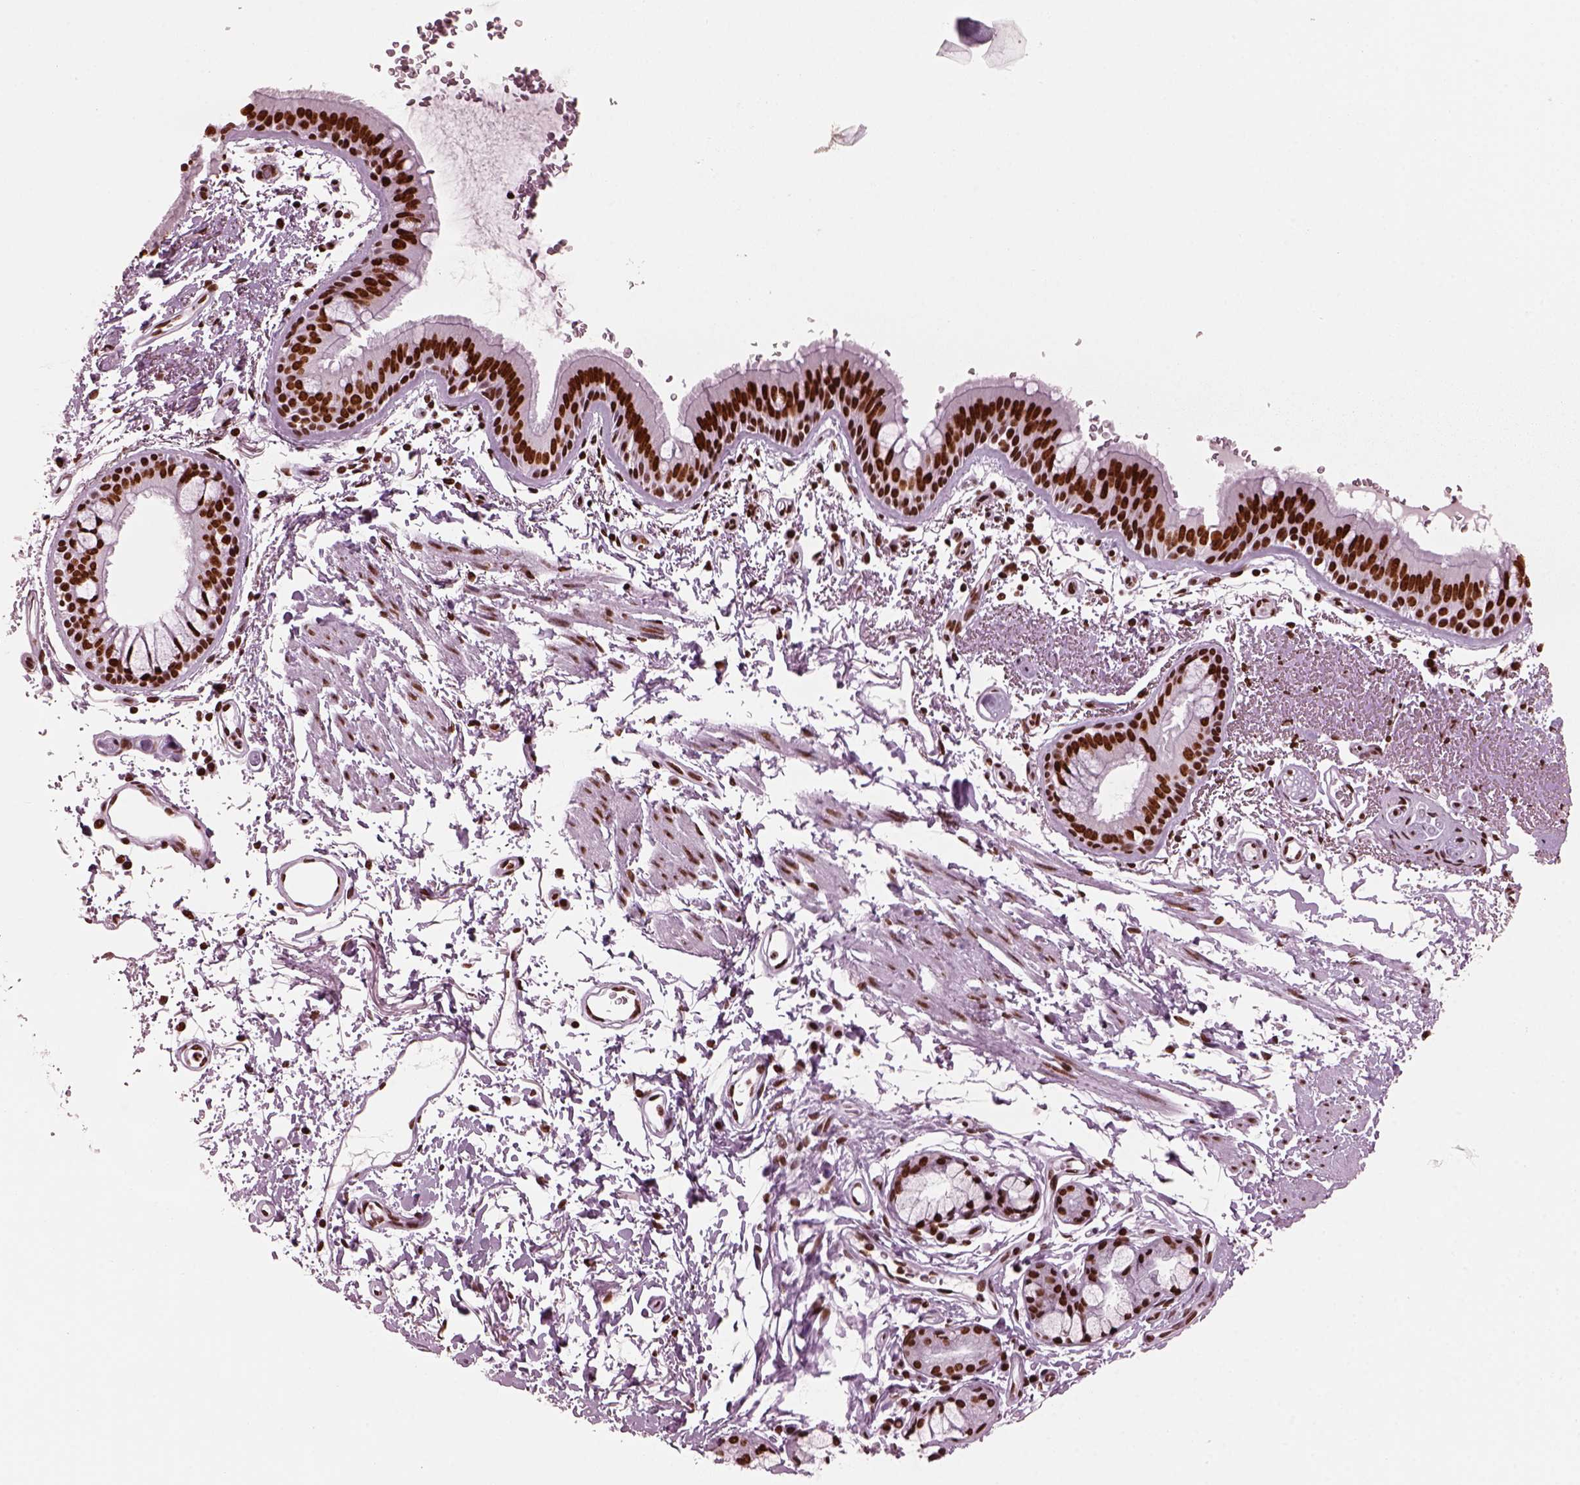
{"staining": {"intensity": "strong", "quantity": ">75%", "location": "nuclear"}, "tissue": "bronchus", "cell_type": "Respiratory epithelial cells", "image_type": "normal", "snomed": [{"axis": "morphology", "description": "Normal tissue, NOS"}, {"axis": "topography", "description": "Lymph node"}, {"axis": "topography", "description": "Bronchus"}], "caption": "Protein staining demonstrates strong nuclear staining in approximately >75% of respiratory epithelial cells in unremarkable bronchus. (brown staining indicates protein expression, while blue staining denotes nuclei).", "gene": "CBFA2T3", "patient": {"sex": "female", "age": 70}}